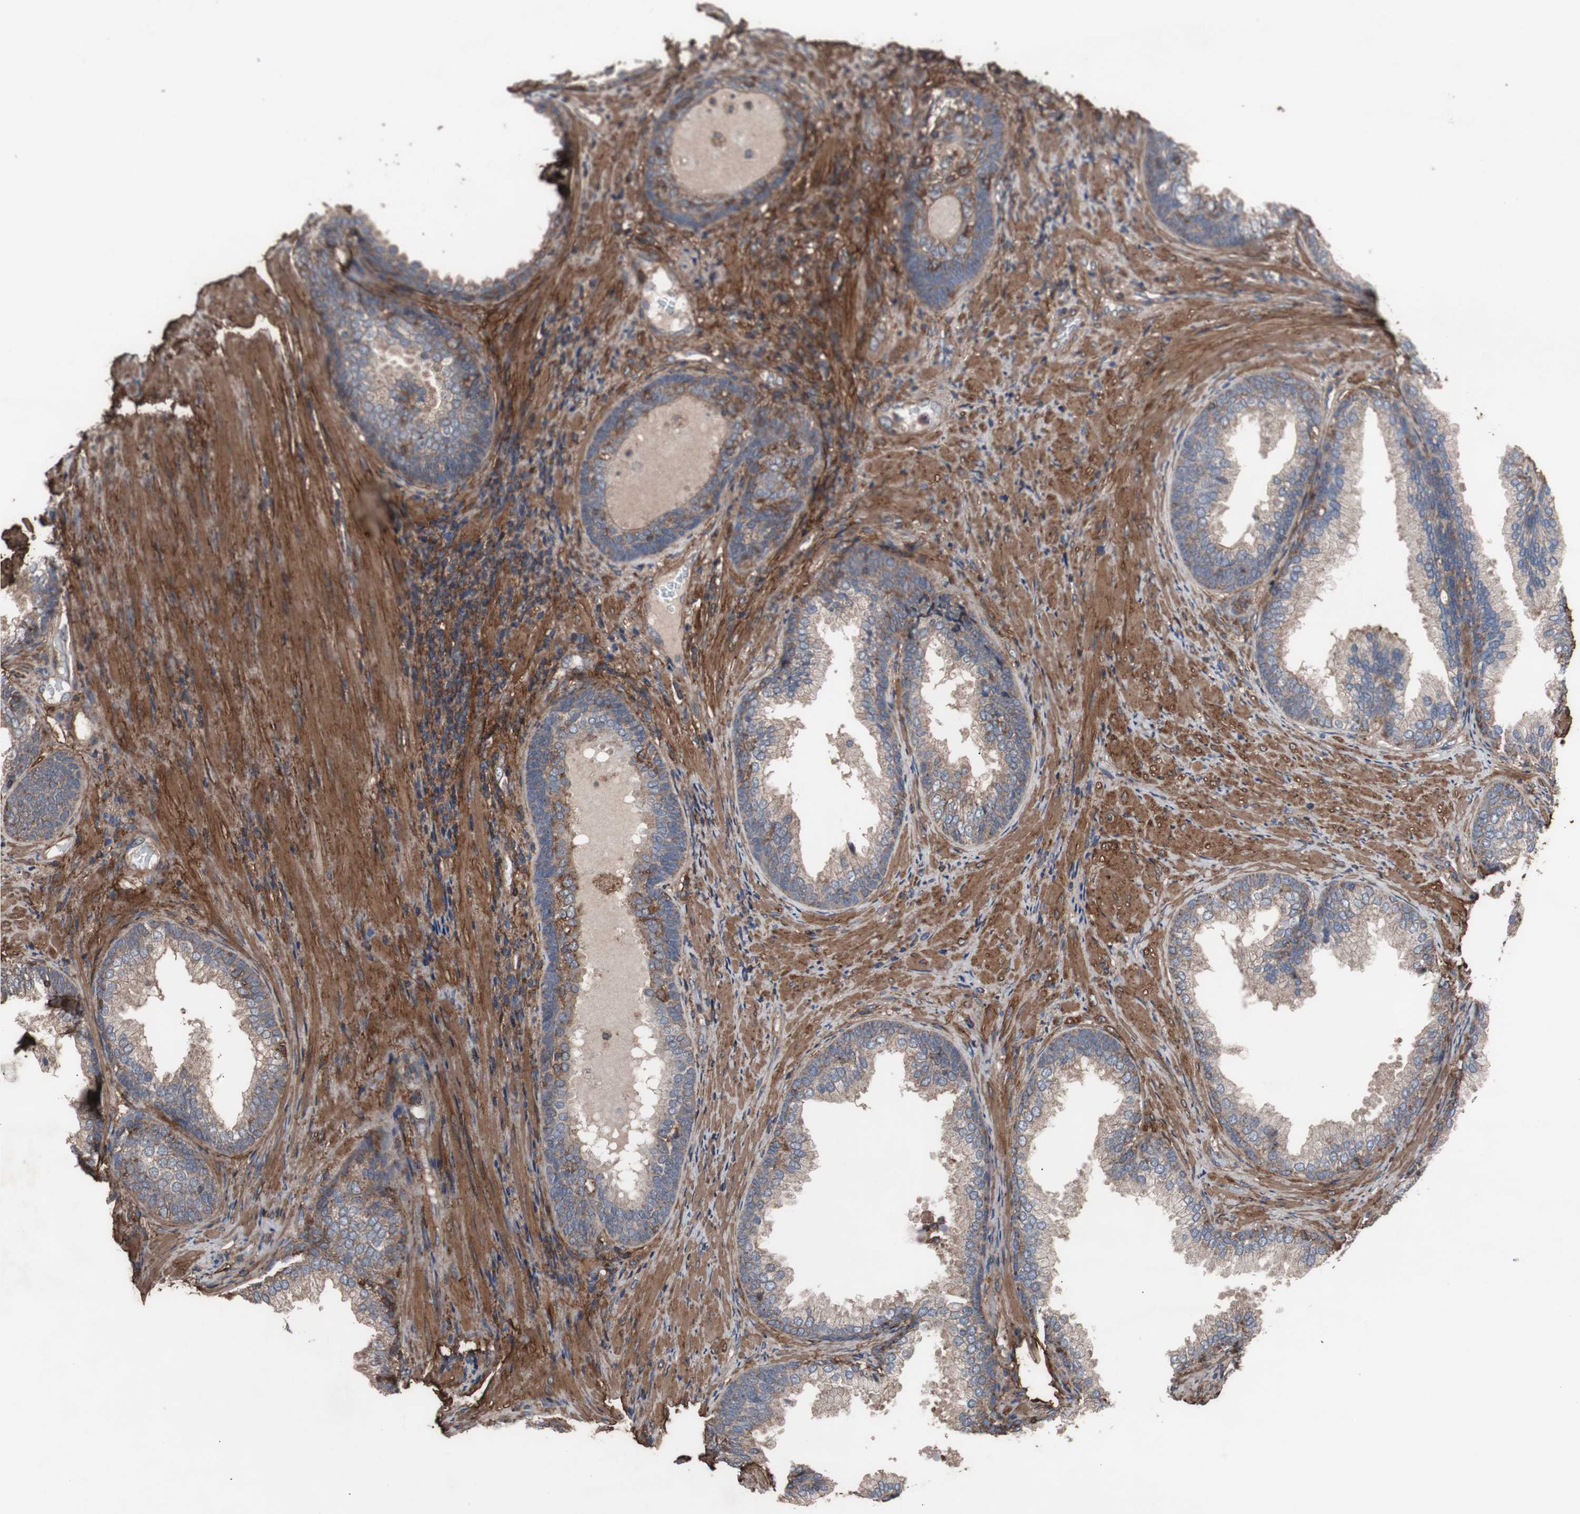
{"staining": {"intensity": "moderate", "quantity": "<25%", "location": "cytoplasmic/membranous"}, "tissue": "prostate", "cell_type": "Glandular cells", "image_type": "normal", "snomed": [{"axis": "morphology", "description": "Normal tissue, NOS"}, {"axis": "topography", "description": "Prostate"}], "caption": "Prostate stained for a protein shows moderate cytoplasmic/membranous positivity in glandular cells. Nuclei are stained in blue.", "gene": "COL6A2", "patient": {"sex": "male", "age": 76}}